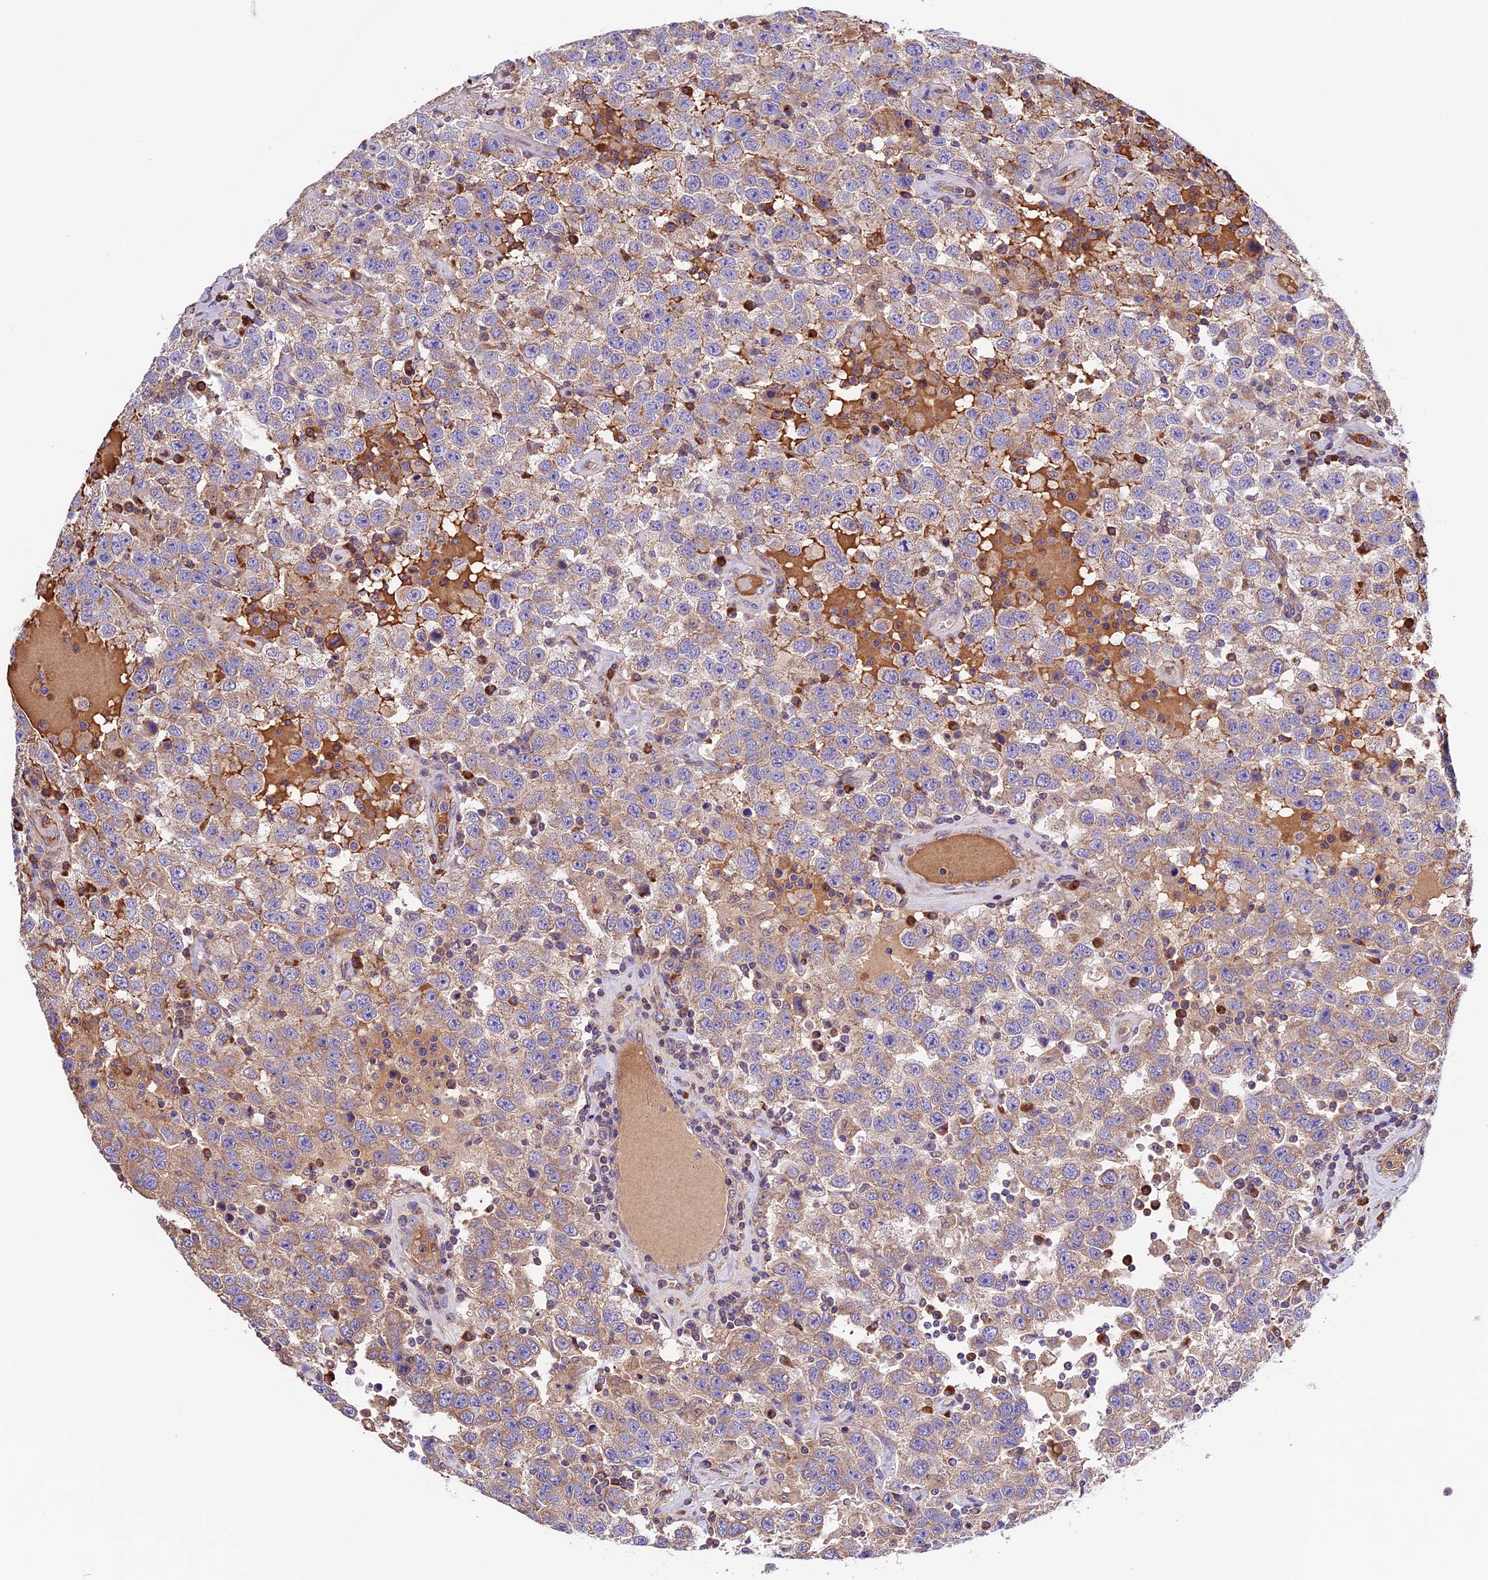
{"staining": {"intensity": "weak", "quantity": ">75%", "location": "cytoplasmic/membranous"}, "tissue": "testis cancer", "cell_type": "Tumor cells", "image_type": "cancer", "snomed": [{"axis": "morphology", "description": "Seminoma, NOS"}, {"axis": "topography", "description": "Testis"}], "caption": "This is an image of immunohistochemistry (IHC) staining of testis cancer (seminoma), which shows weak expression in the cytoplasmic/membranous of tumor cells.", "gene": "METTL22", "patient": {"sex": "male", "age": 41}}